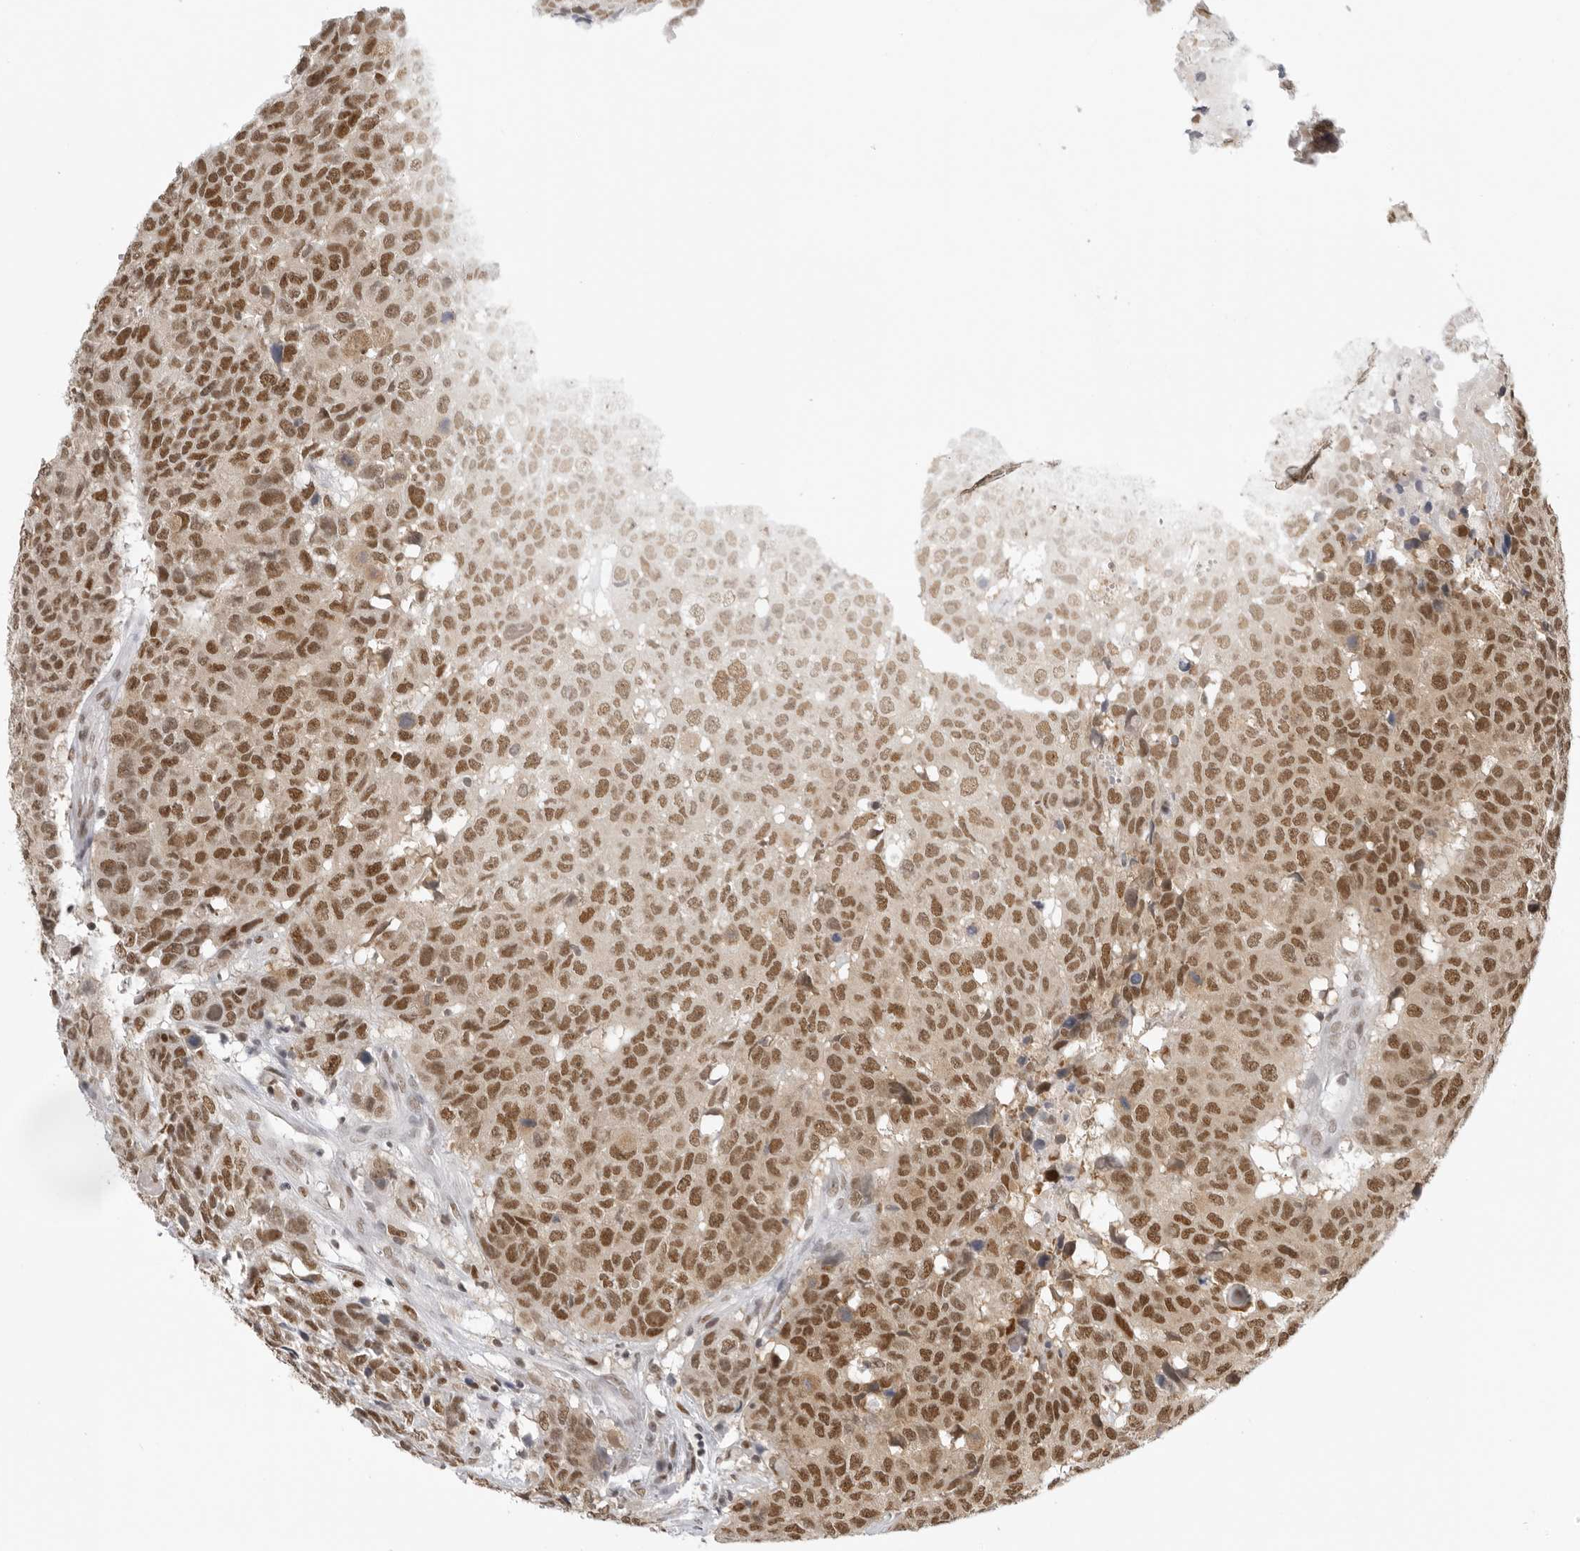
{"staining": {"intensity": "moderate", "quantity": ">75%", "location": "nuclear"}, "tissue": "head and neck cancer", "cell_type": "Tumor cells", "image_type": "cancer", "snomed": [{"axis": "morphology", "description": "Squamous cell carcinoma, NOS"}, {"axis": "topography", "description": "Head-Neck"}], "caption": "Human head and neck cancer (squamous cell carcinoma) stained for a protein (brown) demonstrates moderate nuclear positive positivity in approximately >75% of tumor cells.", "gene": "RPA2", "patient": {"sex": "male", "age": 66}}